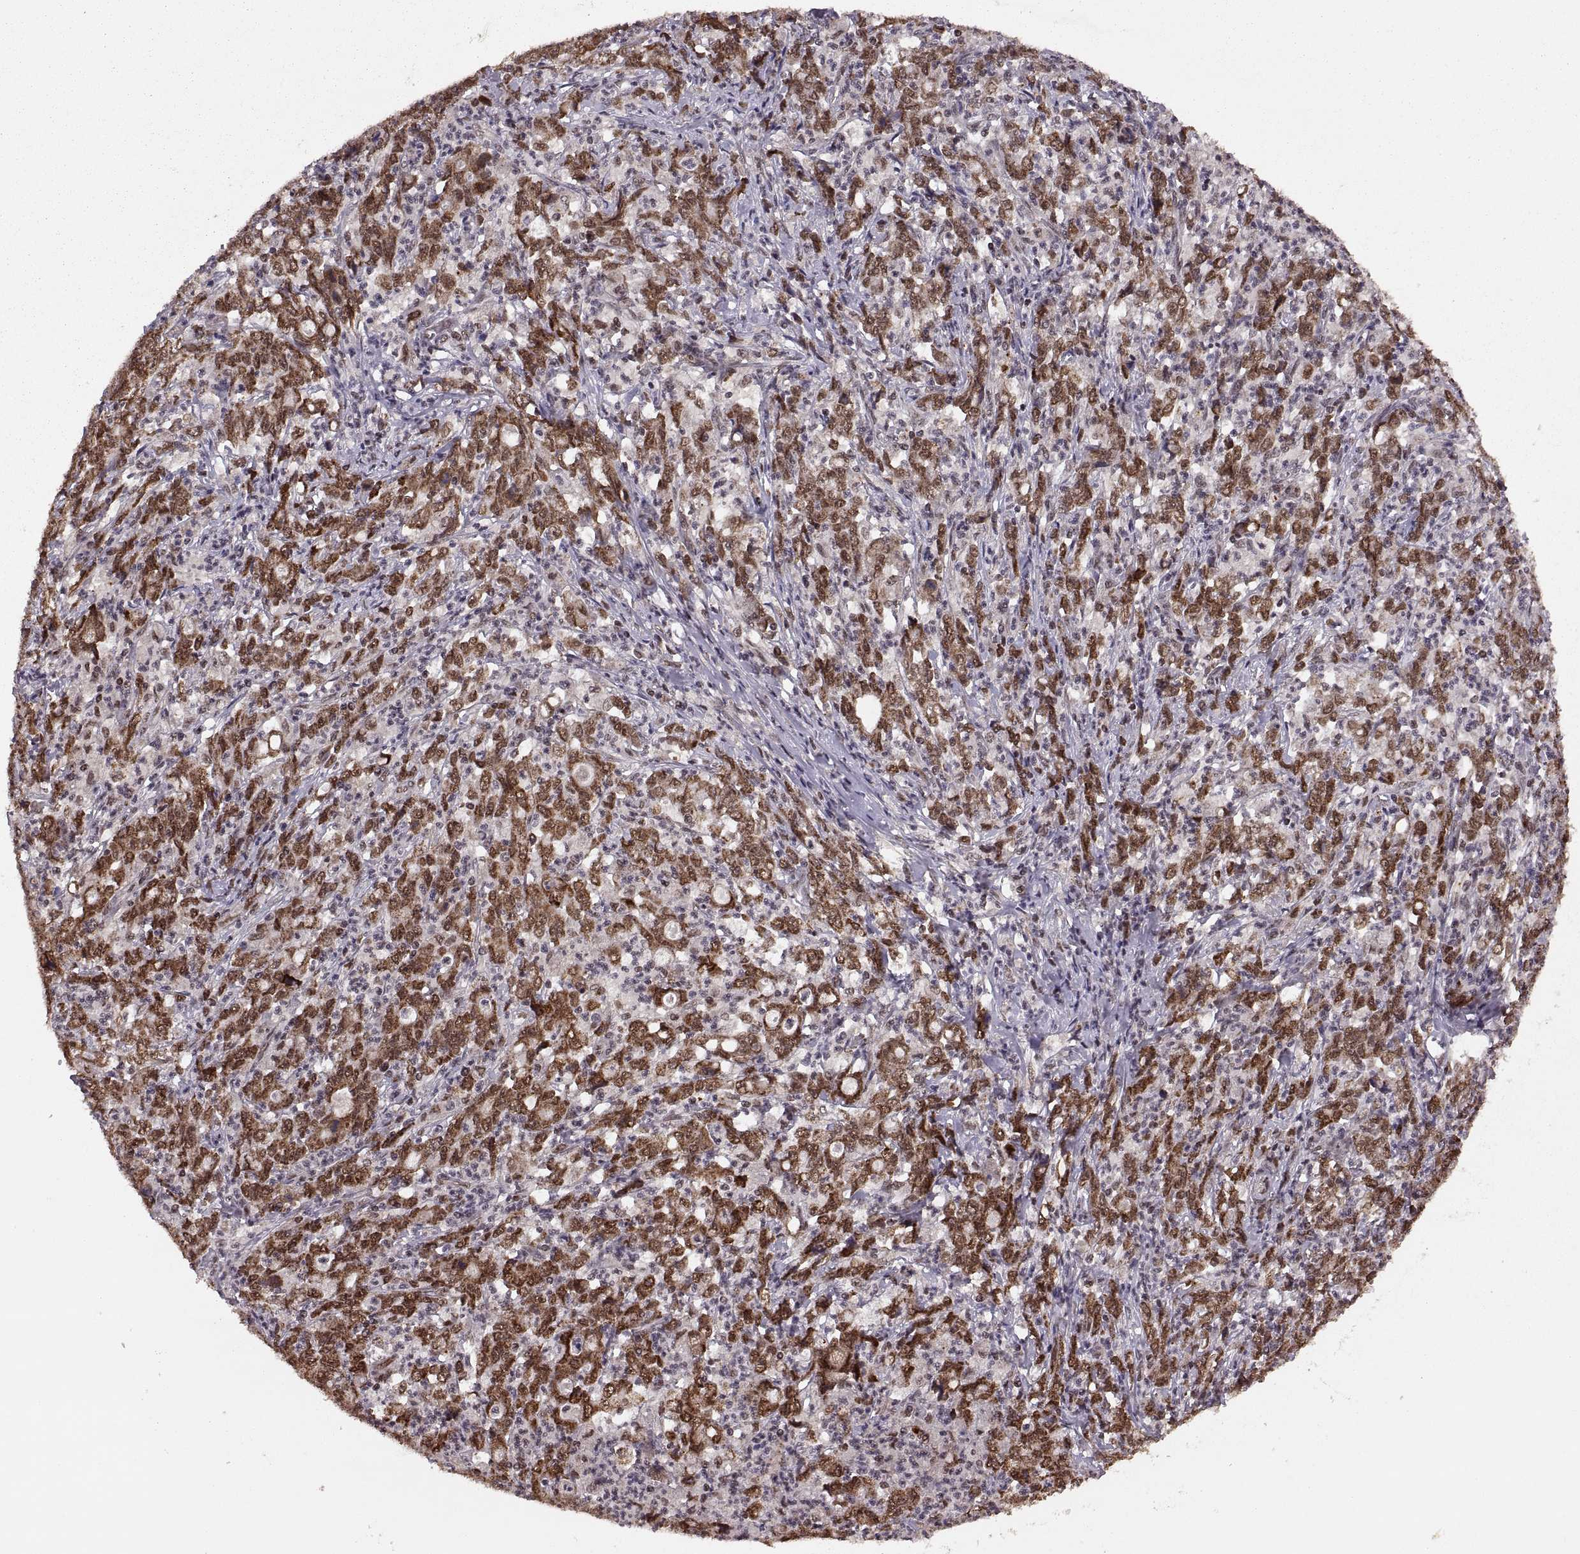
{"staining": {"intensity": "moderate", "quantity": "25%-75%", "location": "cytoplasmic/membranous,nuclear"}, "tissue": "stomach cancer", "cell_type": "Tumor cells", "image_type": "cancer", "snomed": [{"axis": "morphology", "description": "Adenocarcinoma, NOS"}, {"axis": "topography", "description": "Stomach, lower"}], "caption": "IHC histopathology image of neoplastic tissue: adenocarcinoma (stomach) stained using immunohistochemistry (IHC) demonstrates medium levels of moderate protein expression localized specifically in the cytoplasmic/membranous and nuclear of tumor cells, appearing as a cytoplasmic/membranous and nuclear brown color.", "gene": "RFT1", "patient": {"sex": "female", "age": 71}}